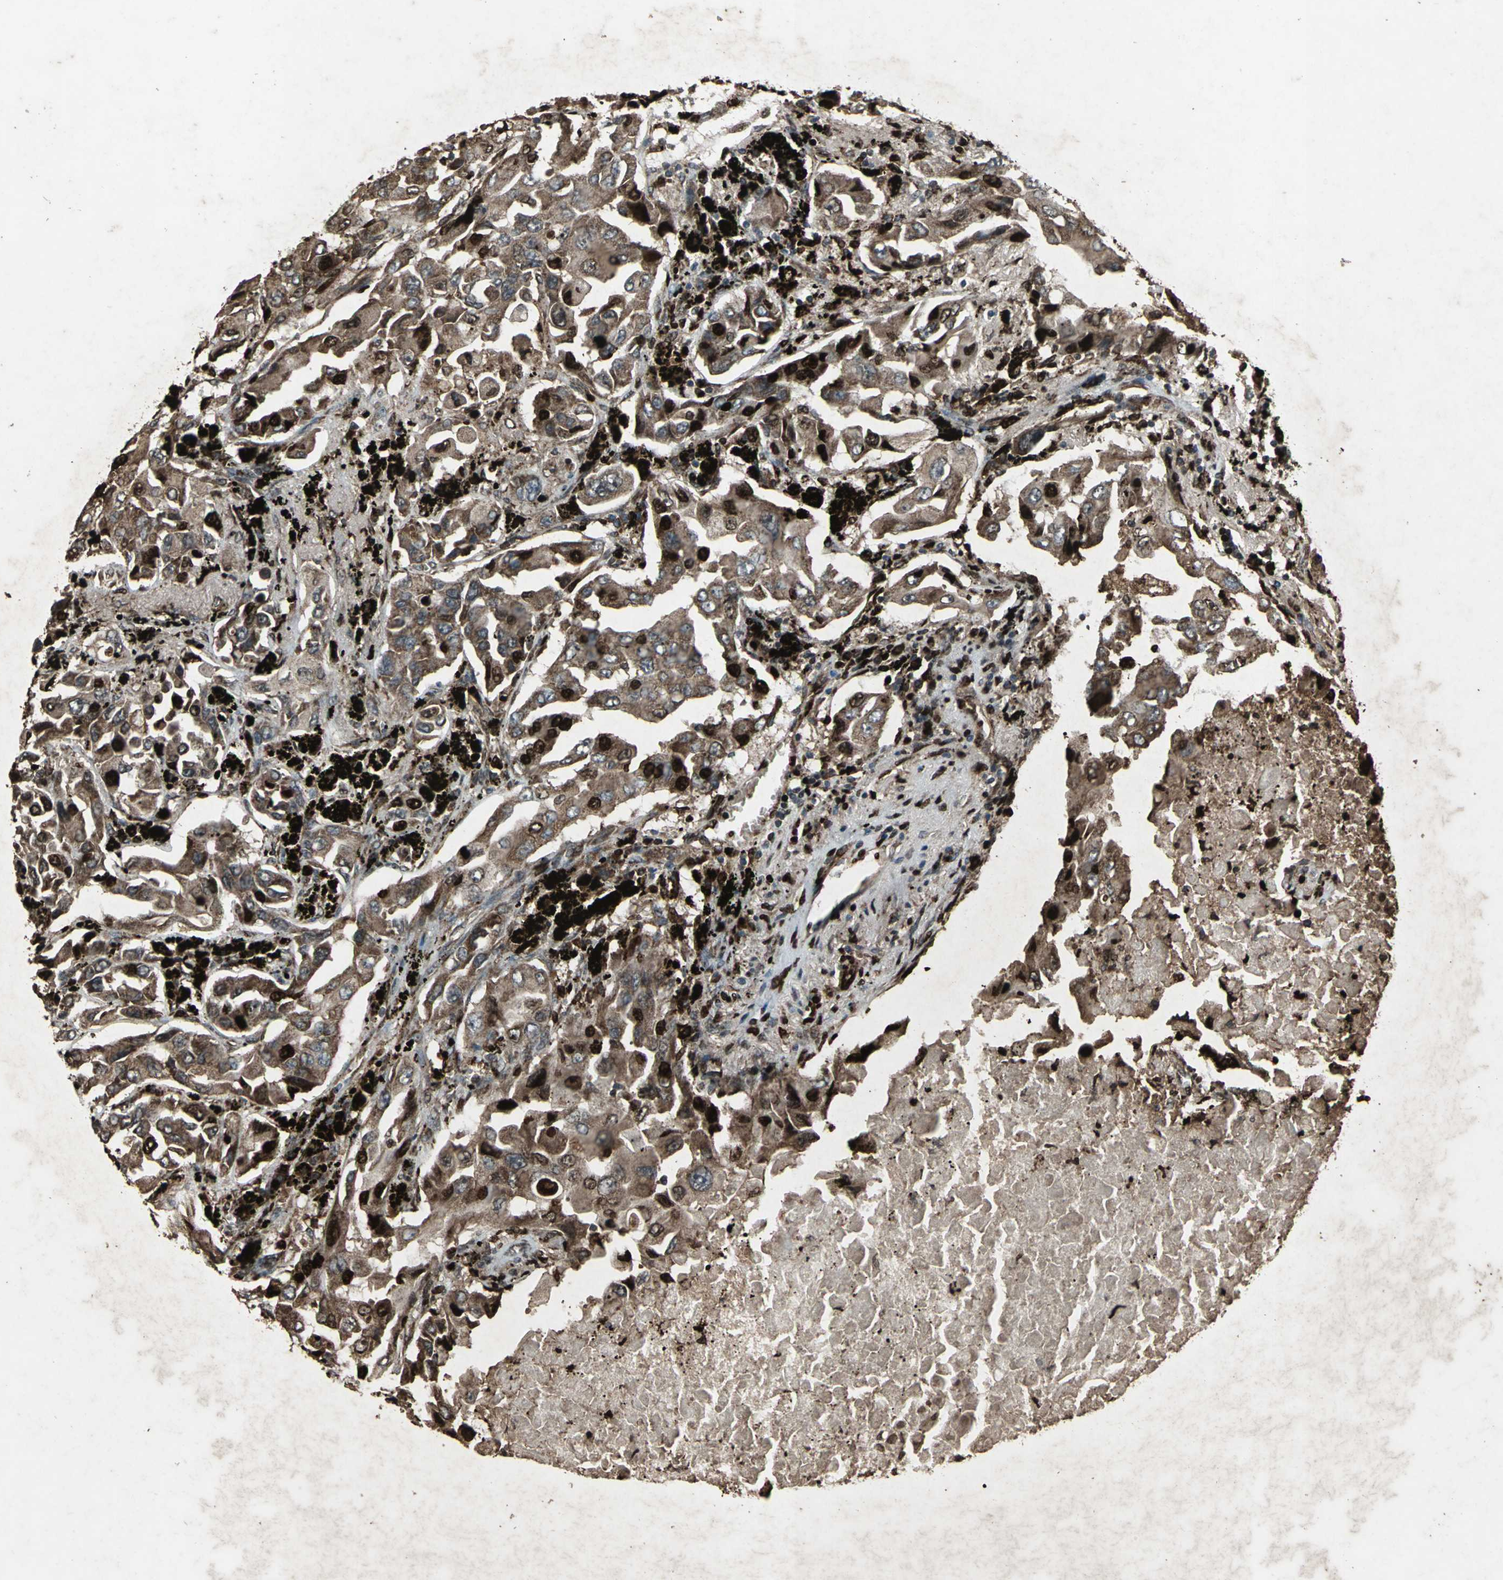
{"staining": {"intensity": "strong", "quantity": ">75%", "location": "cytoplasmic/membranous,nuclear"}, "tissue": "lung cancer", "cell_type": "Tumor cells", "image_type": "cancer", "snomed": [{"axis": "morphology", "description": "Adenocarcinoma, NOS"}, {"axis": "topography", "description": "Lung"}], "caption": "Brown immunohistochemical staining in lung cancer displays strong cytoplasmic/membranous and nuclear staining in approximately >75% of tumor cells.", "gene": "SEPTIN4", "patient": {"sex": "female", "age": 65}}